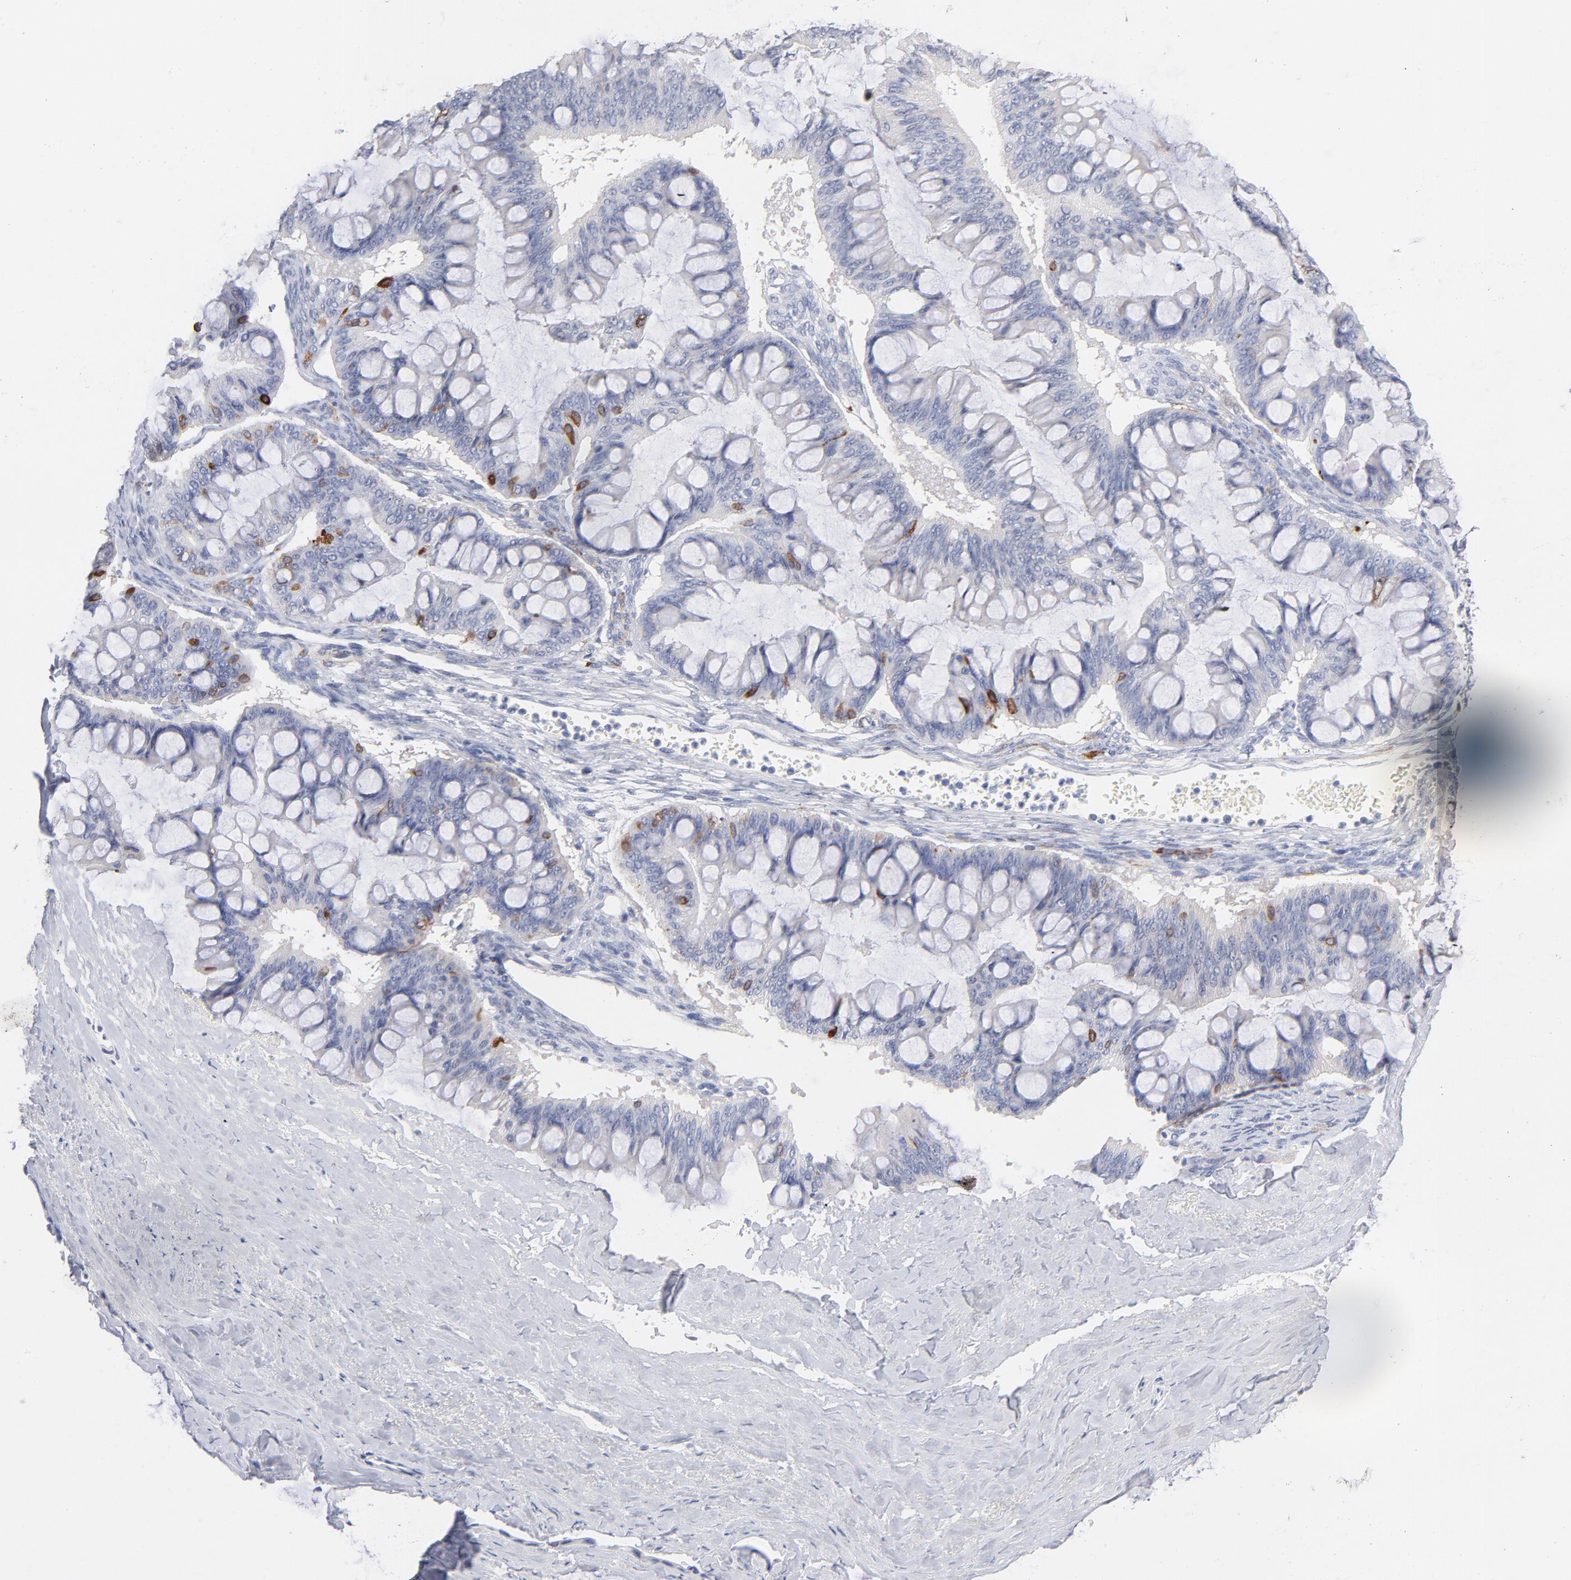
{"staining": {"intensity": "negative", "quantity": "none", "location": "none"}, "tissue": "ovarian cancer", "cell_type": "Tumor cells", "image_type": "cancer", "snomed": [{"axis": "morphology", "description": "Cystadenocarcinoma, mucinous, NOS"}, {"axis": "topography", "description": "Ovary"}], "caption": "IHC of ovarian cancer displays no positivity in tumor cells. Nuclei are stained in blue.", "gene": "MID1", "patient": {"sex": "female", "age": 73}}